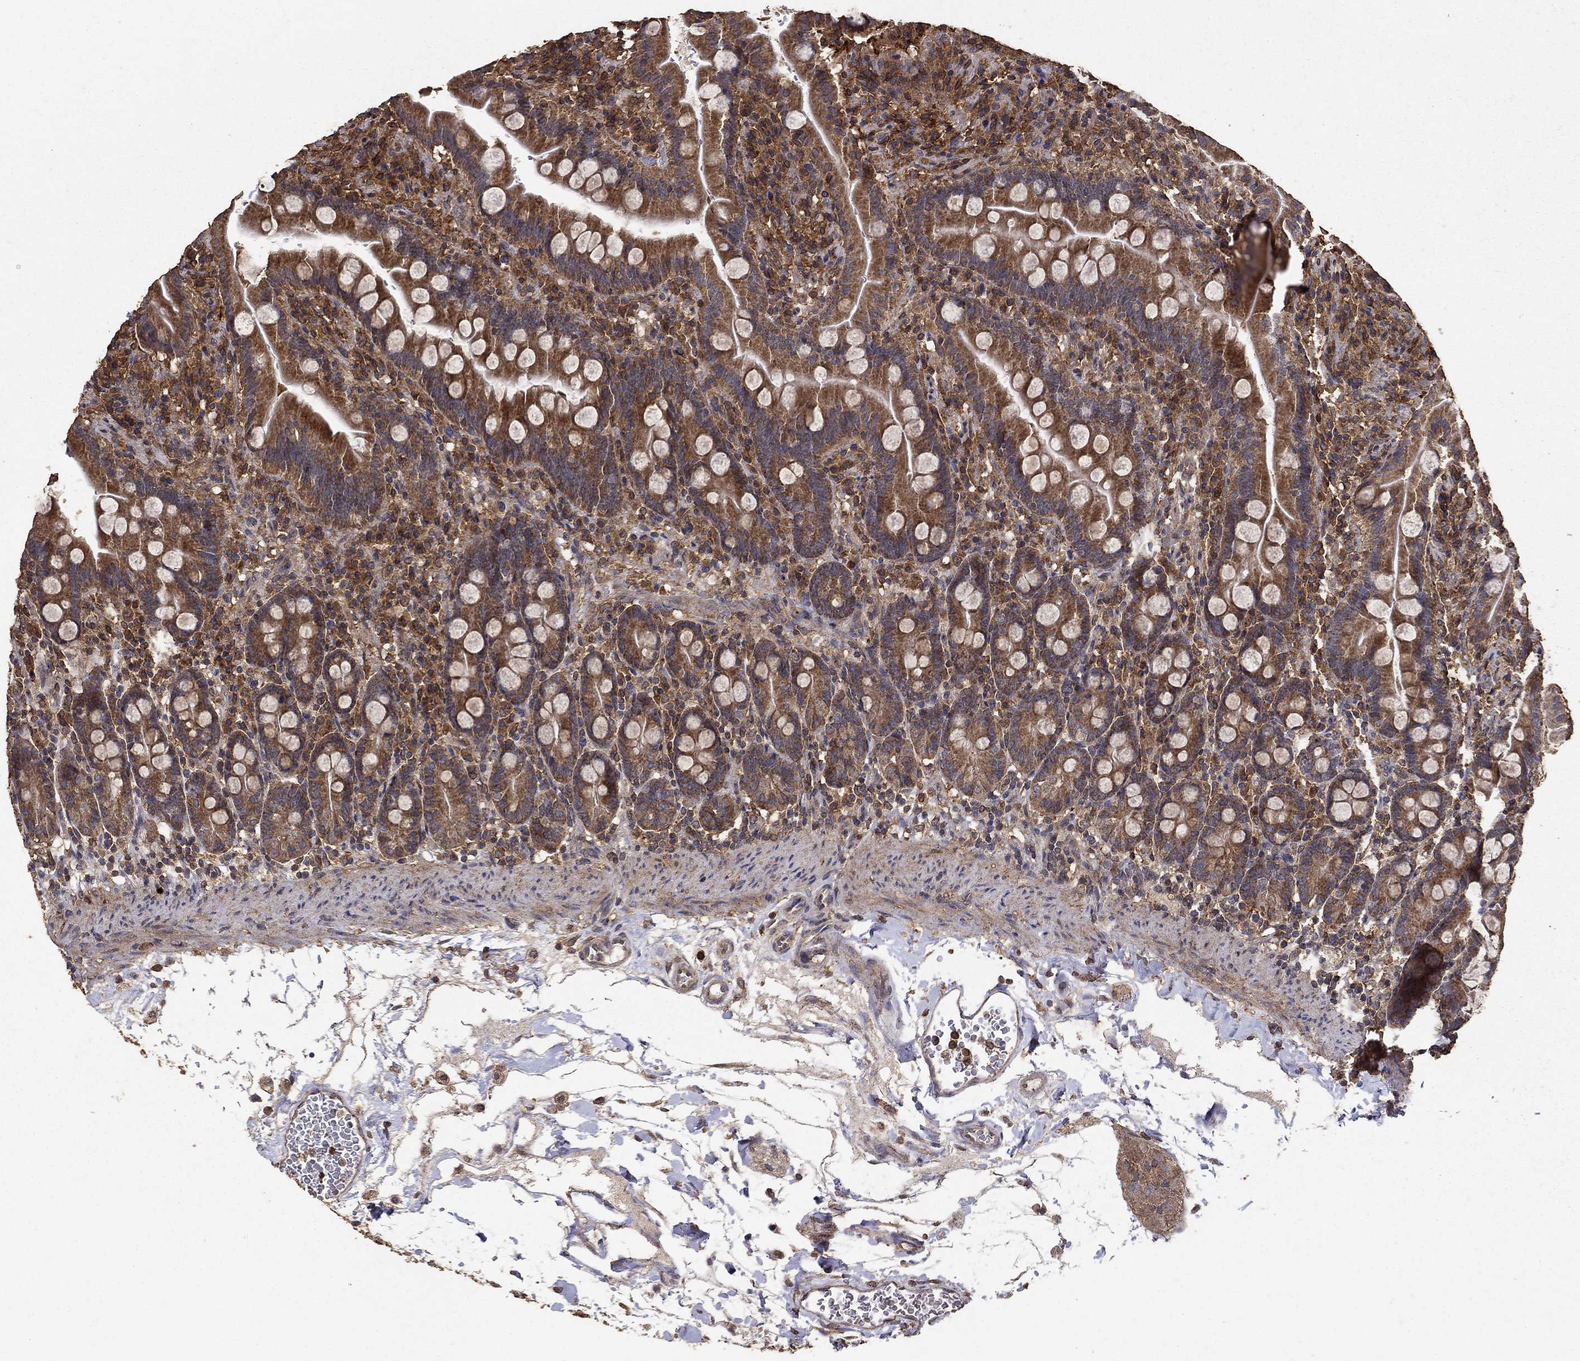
{"staining": {"intensity": "strong", "quantity": ">75%", "location": "cytoplasmic/membranous"}, "tissue": "small intestine", "cell_type": "Glandular cells", "image_type": "normal", "snomed": [{"axis": "morphology", "description": "Normal tissue, NOS"}, {"axis": "topography", "description": "Small intestine"}], "caption": "Strong cytoplasmic/membranous positivity is present in about >75% of glandular cells in normal small intestine.", "gene": "IFRD1", "patient": {"sex": "female", "age": 44}}